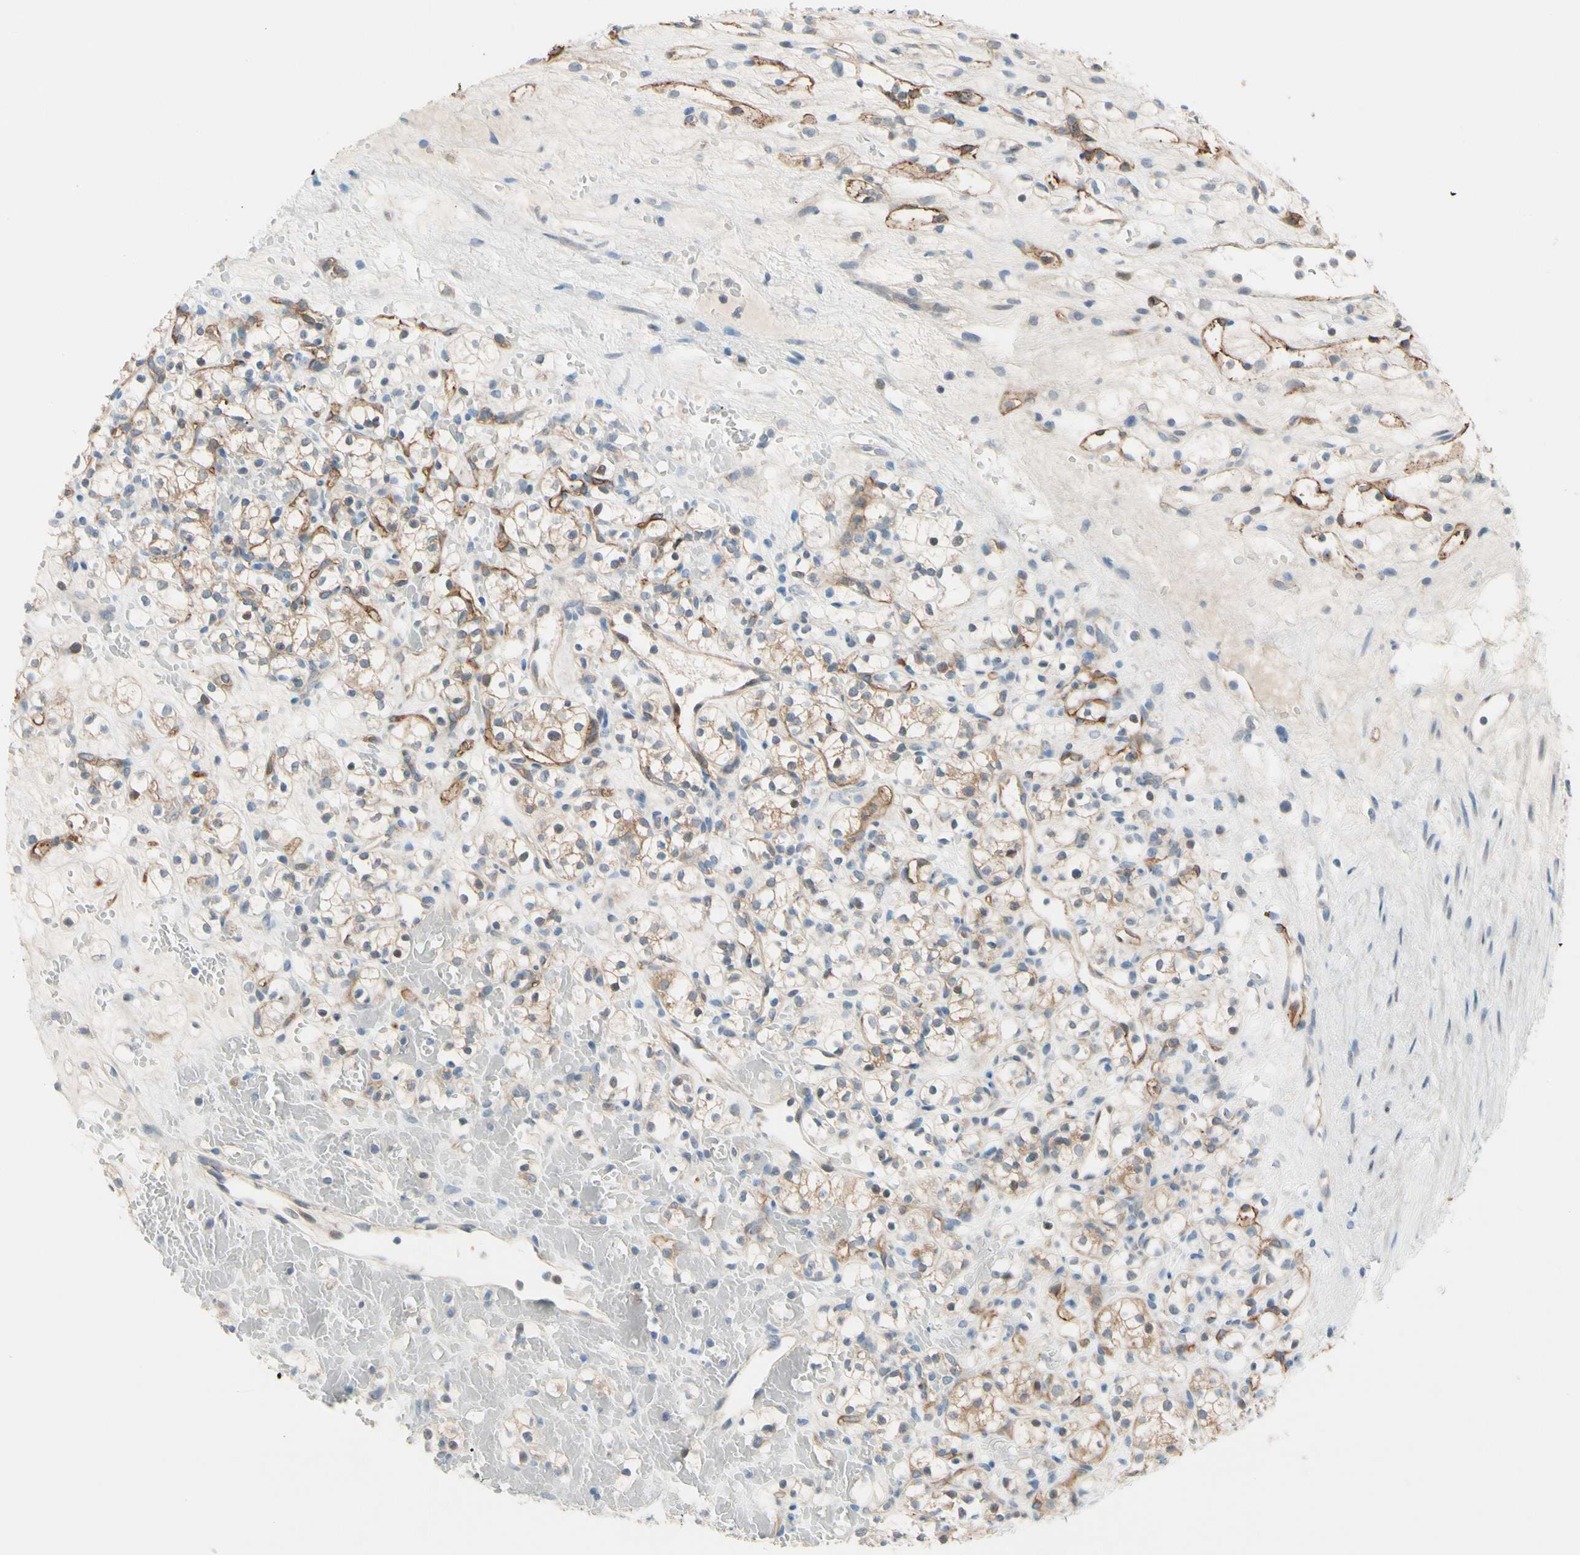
{"staining": {"intensity": "moderate", "quantity": ">75%", "location": "cytoplasmic/membranous"}, "tissue": "renal cancer", "cell_type": "Tumor cells", "image_type": "cancer", "snomed": [{"axis": "morphology", "description": "Adenocarcinoma, NOS"}, {"axis": "topography", "description": "Kidney"}], "caption": "Renal adenocarcinoma stained with a protein marker shows moderate staining in tumor cells.", "gene": "CFAP36", "patient": {"sex": "female", "age": 60}}